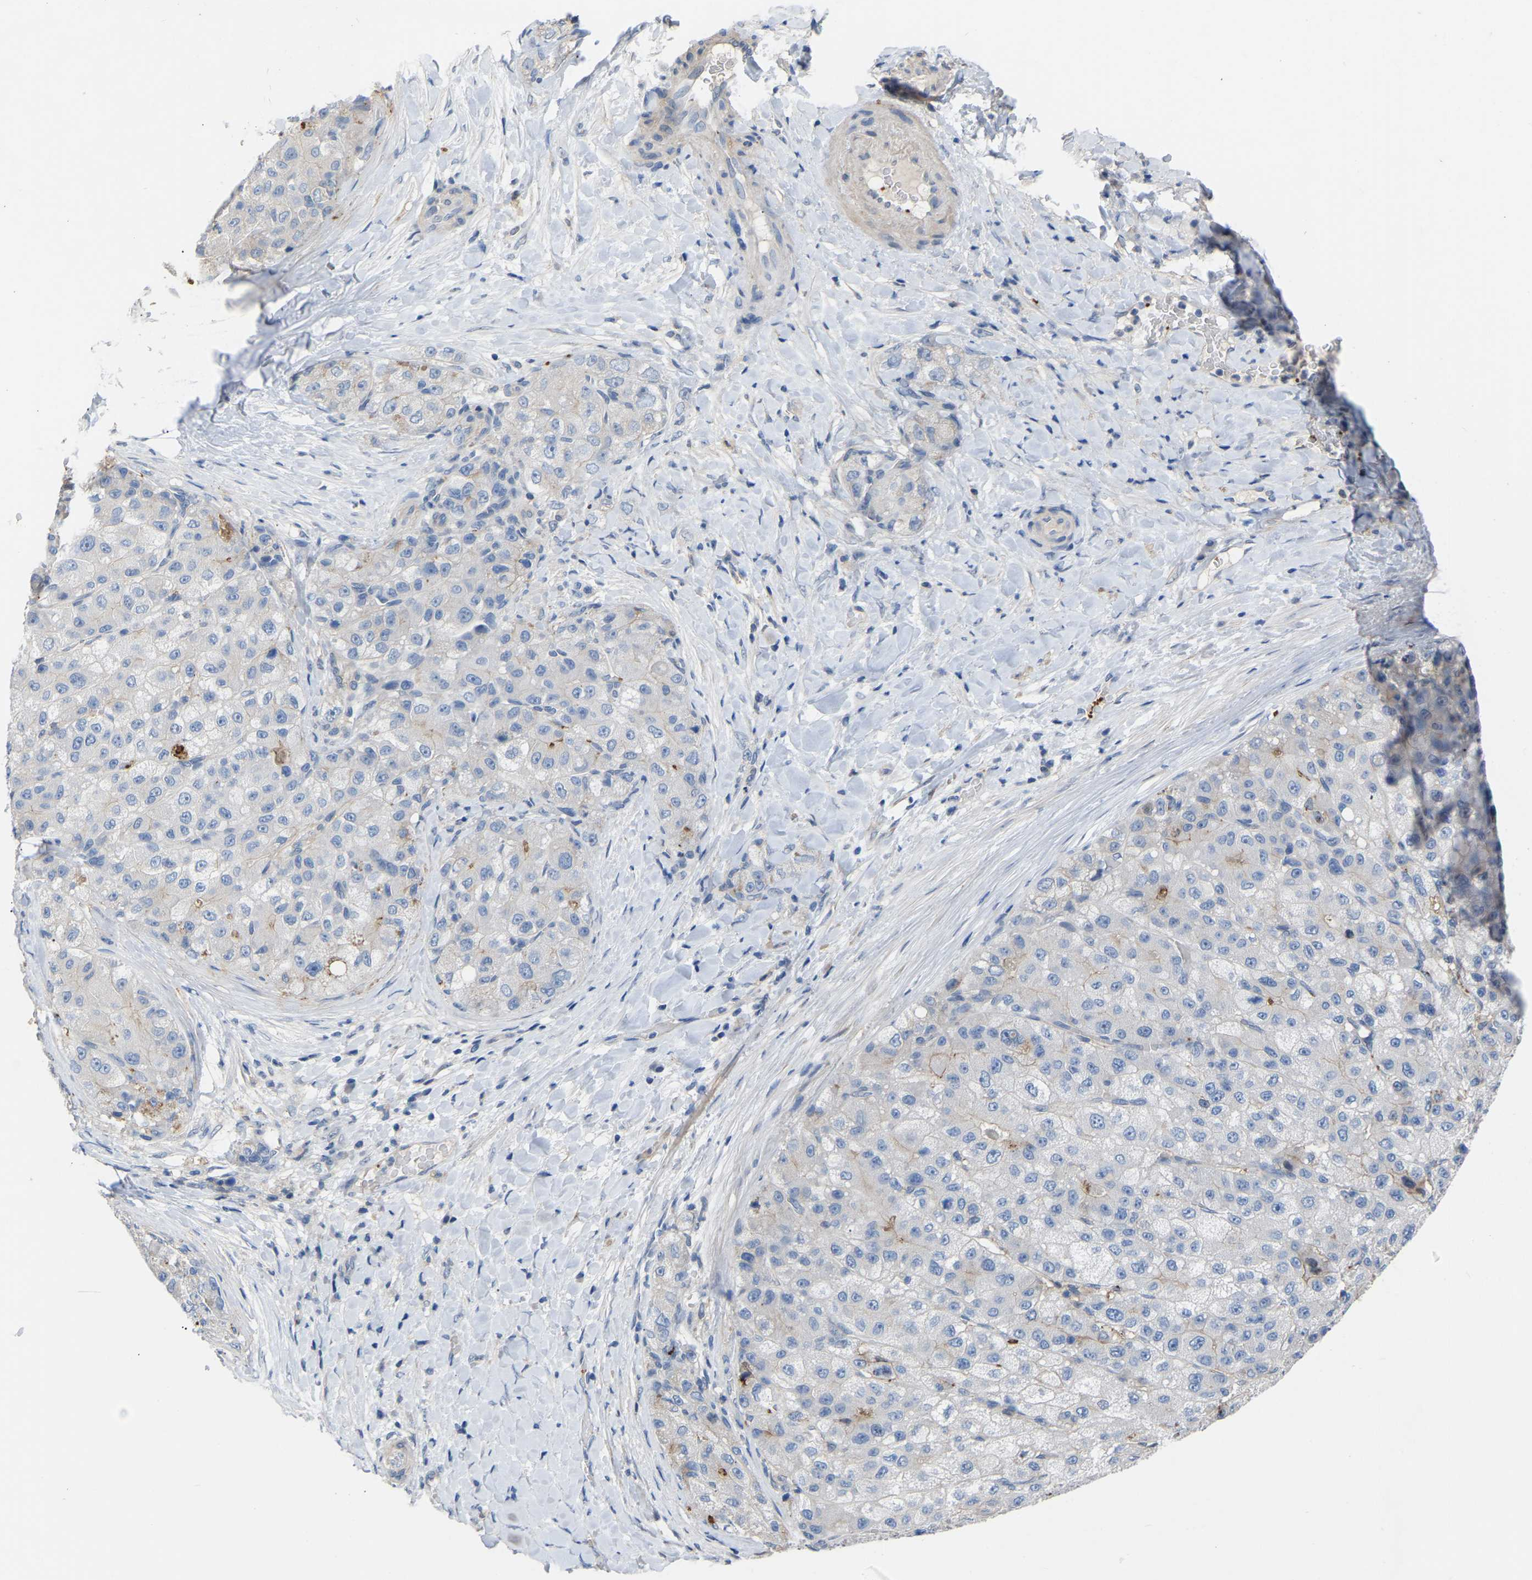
{"staining": {"intensity": "weak", "quantity": "<25%", "location": "cytoplasmic/membranous"}, "tissue": "liver cancer", "cell_type": "Tumor cells", "image_type": "cancer", "snomed": [{"axis": "morphology", "description": "Carcinoma, Hepatocellular, NOS"}, {"axis": "topography", "description": "Liver"}], "caption": "The immunohistochemistry (IHC) micrograph has no significant positivity in tumor cells of liver hepatocellular carcinoma tissue.", "gene": "ZNF449", "patient": {"sex": "male", "age": 80}}